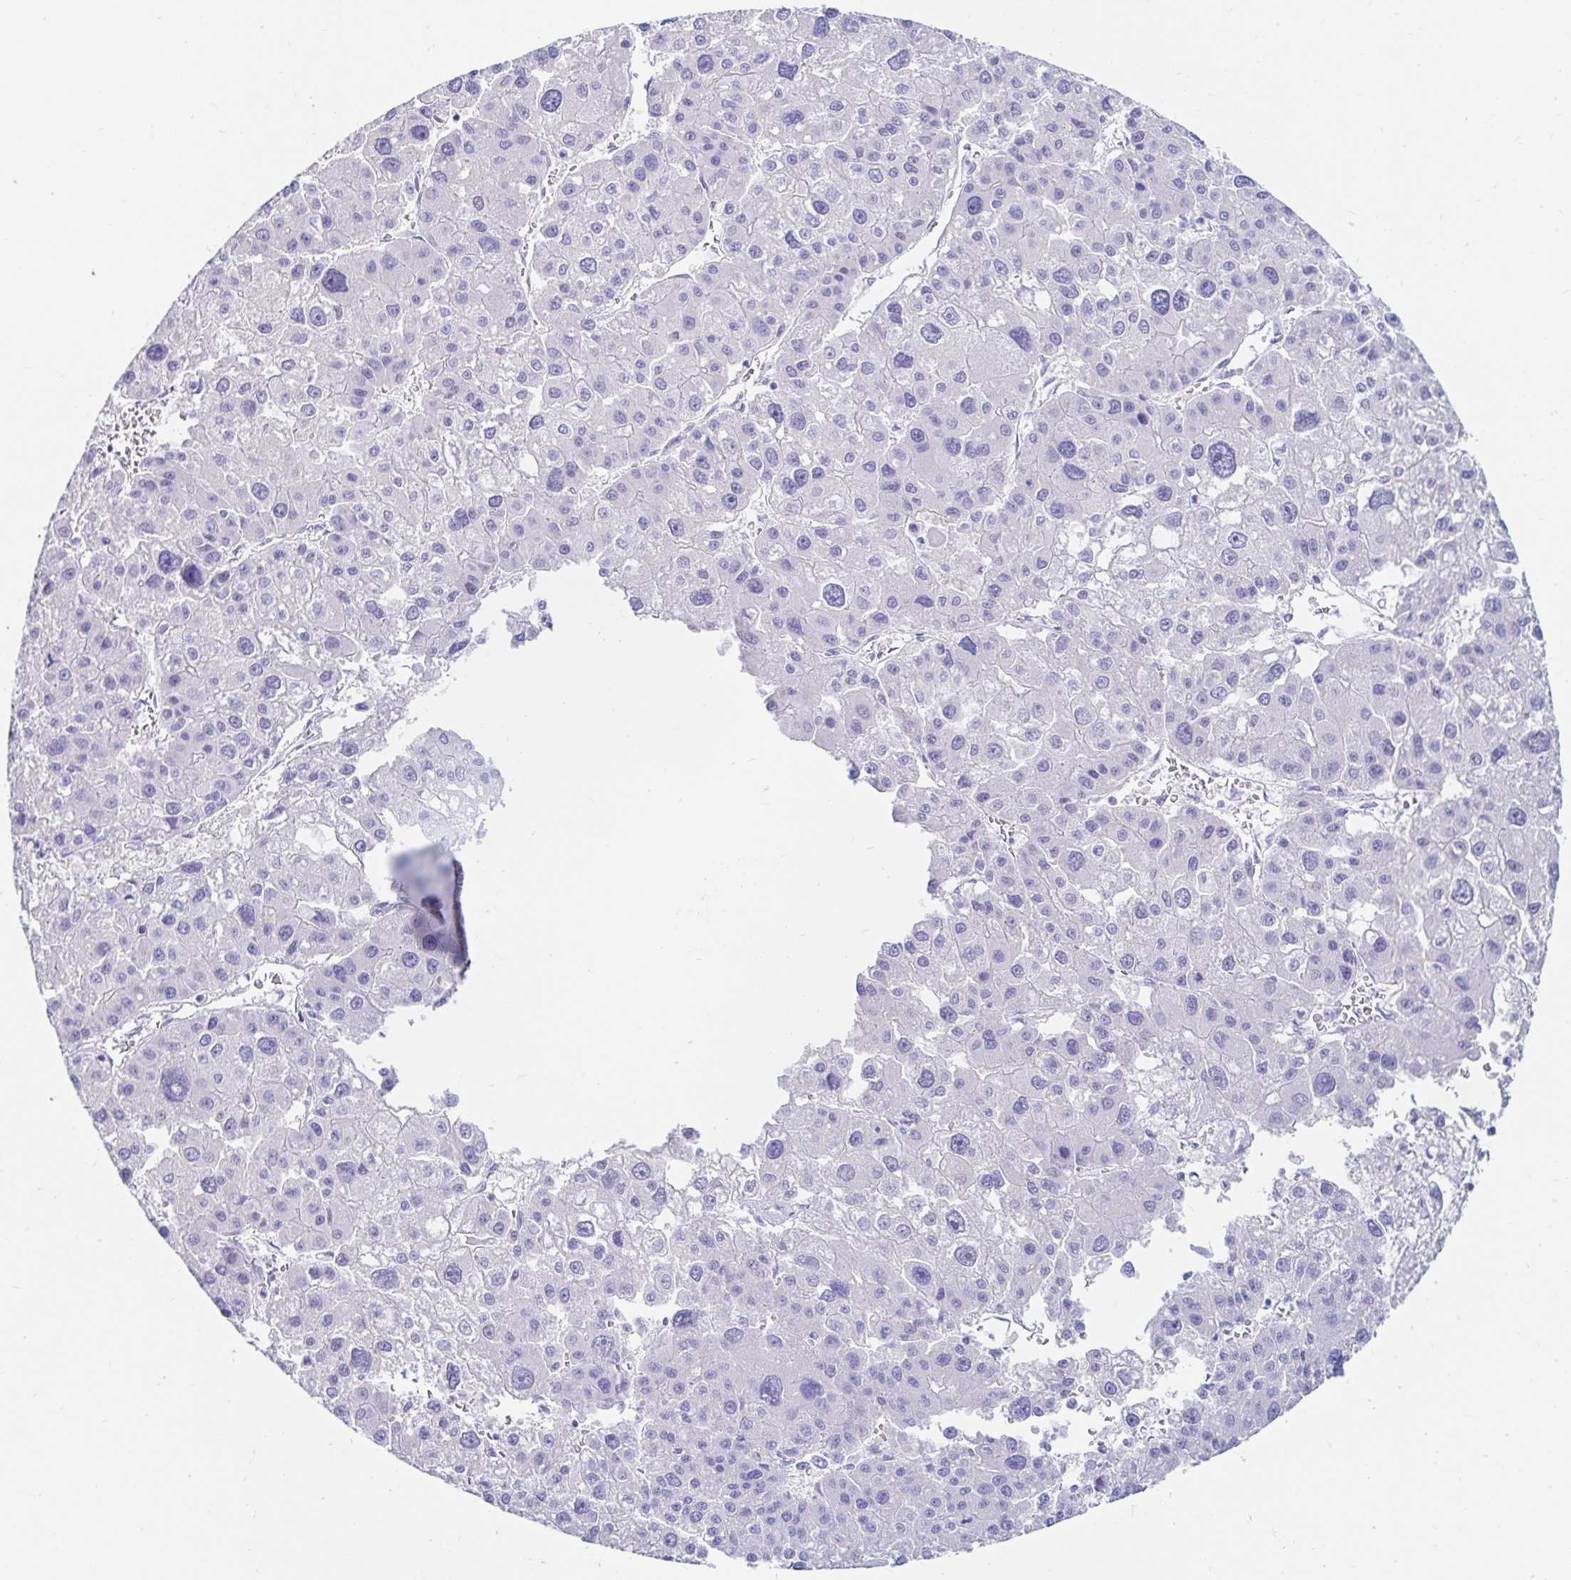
{"staining": {"intensity": "negative", "quantity": "none", "location": "none"}, "tissue": "liver cancer", "cell_type": "Tumor cells", "image_type": "cancer", "snomed": [{"axis": "morphology", "description": "Carcinoma, Hepatocellular, NOS"}, {"axis": "topography", "description": "Liver"}], "caption": "Liver cancer (hepatocellular carcinoma) was stained to show a protein in brown. There is no significant expression in tumor cells.", "gene": "PPP1R1B", "patient": {"sex": "male", "age": 73}}